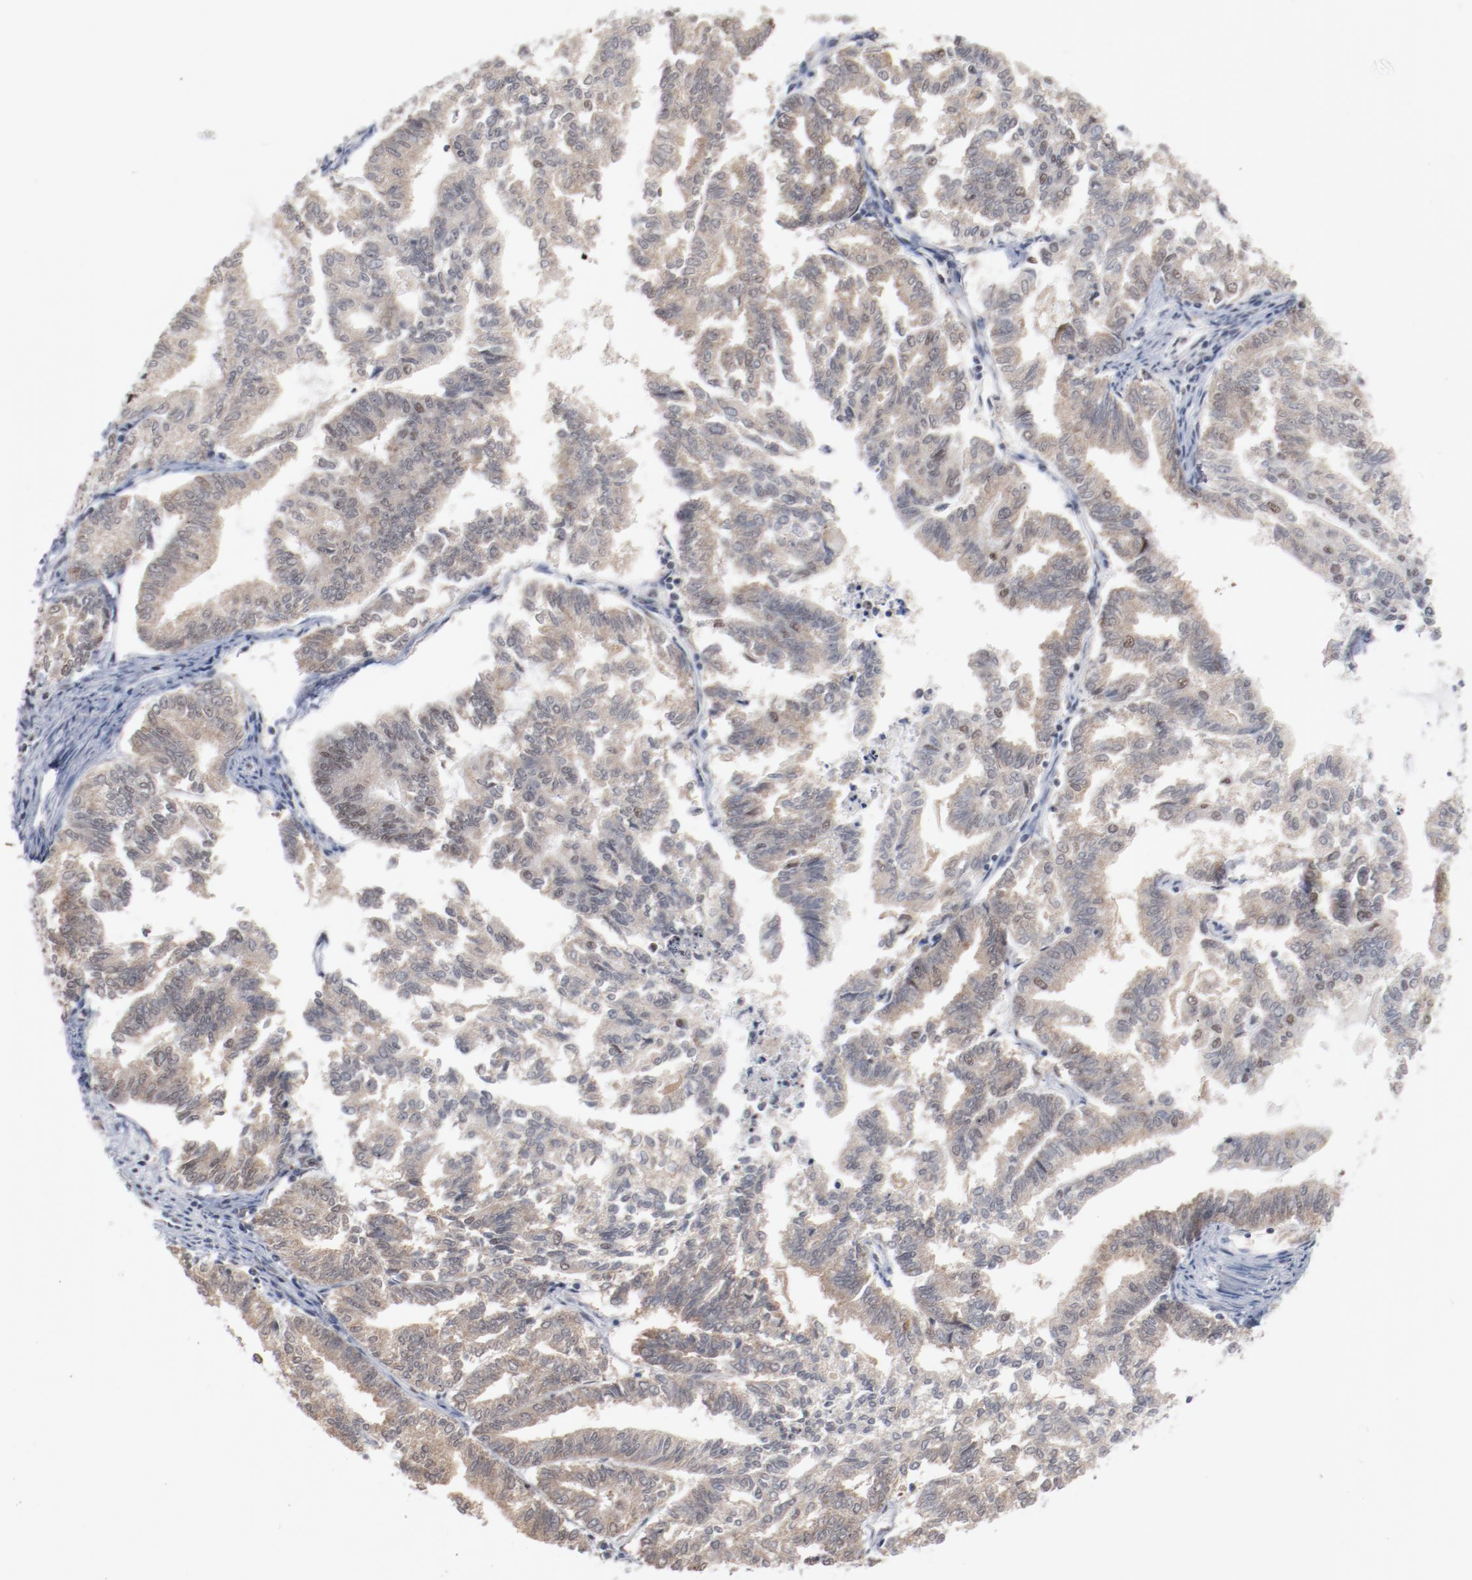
{"staining": {"intensity": "moderate", "quantity": ">75%", "location": "cytoplasmic/membranous,nuclear"}, "tissue": "endometrial cancer", "cell_type": "Tumor cells", "image_type": "cancer", "snomed": [{"axis": "morphology", "description": "Adenocarcinoma, NOS"}, {"axis": "topography", "description": "Endometrium"}], "caption": "A high-resolution photomicrograph shows immunohistochemistry staining of endometrial adenocarcinoma, which reveals moderate cytoplasmic/membranous and nuclear expression in about >75% of tumor cells. The protein of interest is shown in brown color, while the nuclei are stained blue.", "gene": "BUB3", "patient": {"sex": "female", "age": 79}}